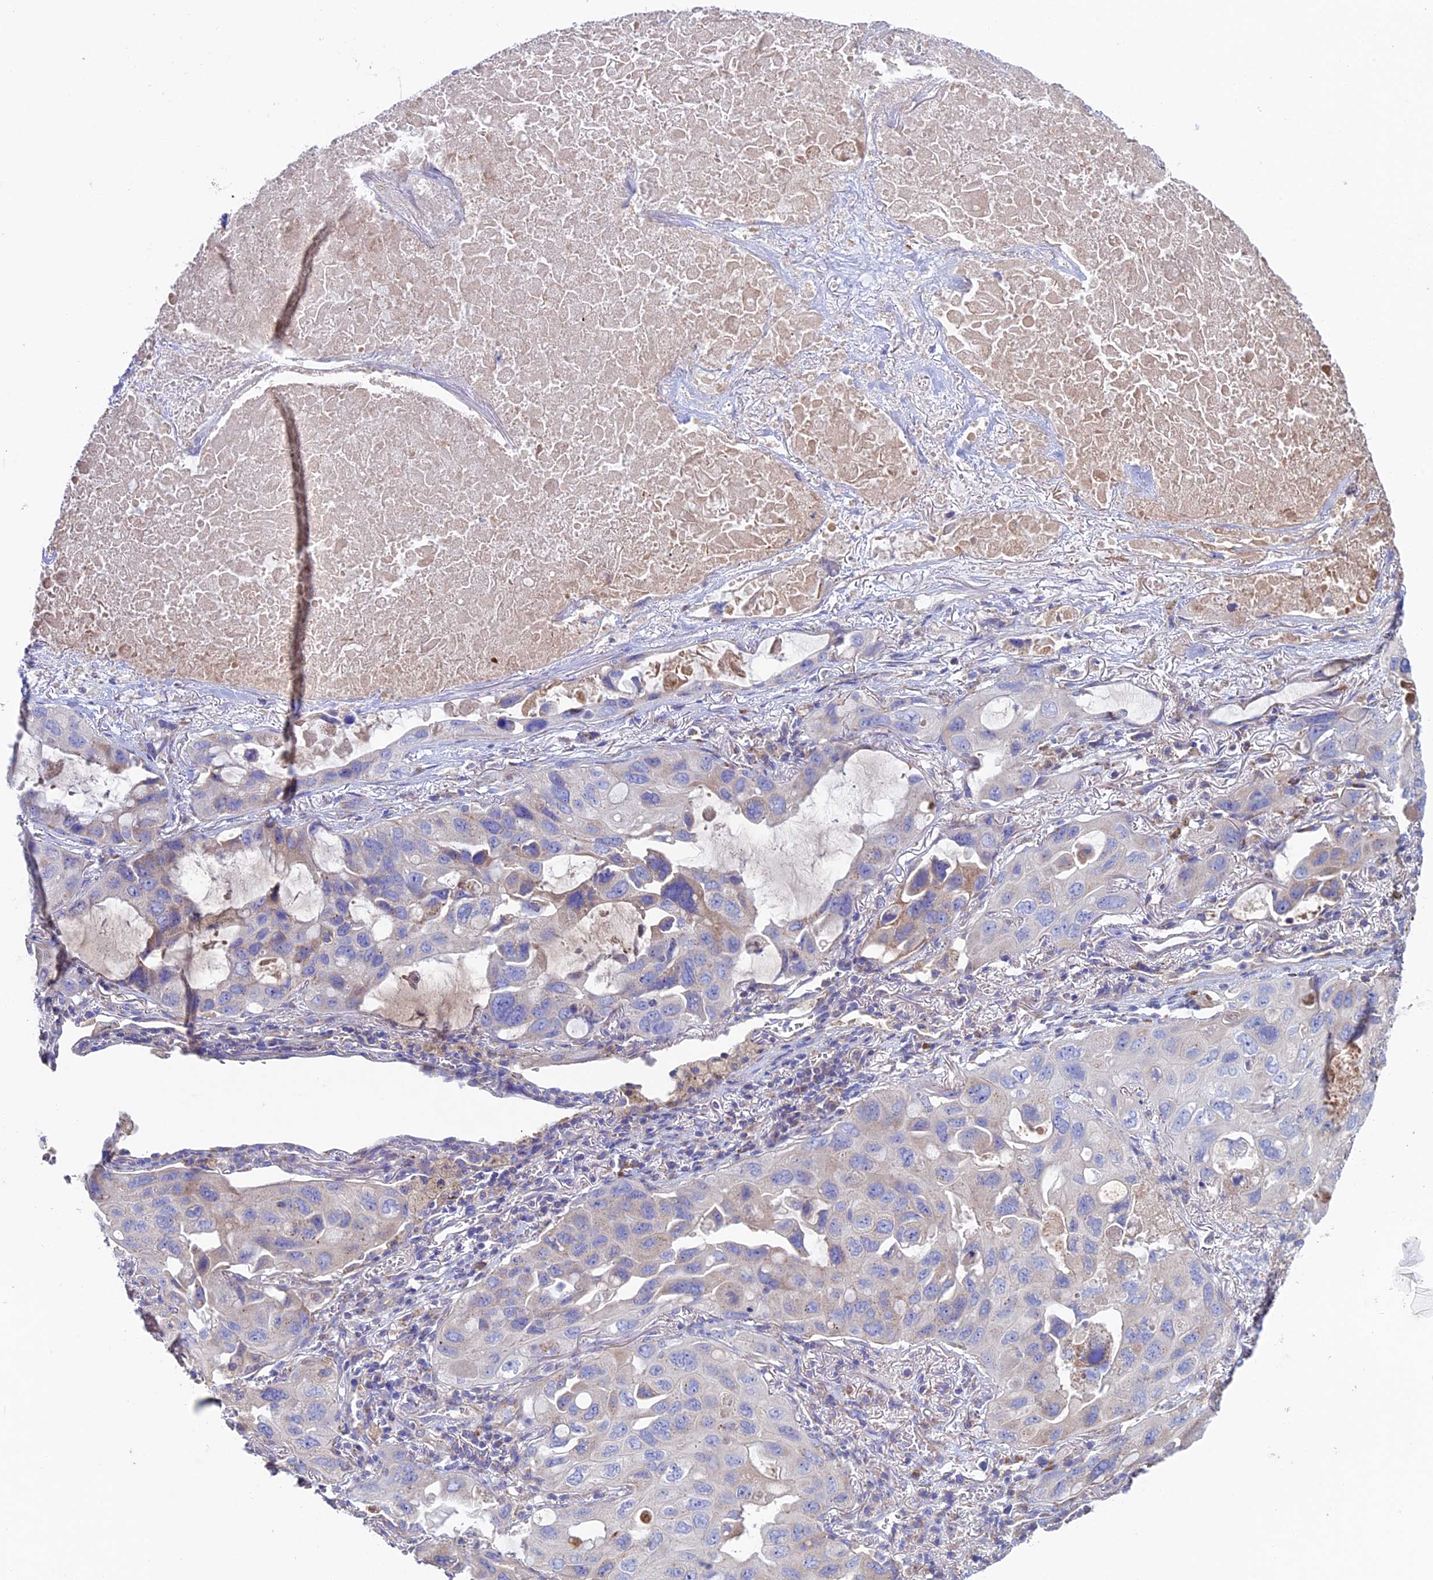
{"staining": {"intensity": "negative", "quantity": "none", "location": "none"}, "tissue": "lung cancer", "cell_type": "Tumor cells", "image_type": "cancer", "snomed": [{"axis": "morphology", "description": "Squamous cell carcinoma, NOS"}, {"axis": "topography", "description": "Lung"}], "caption": "Human lung cancer stained for a protein using immunohistochemistry reveals no positivity in tumor cells.", "gene": "SLC15A5", "patient": {"sex": "female", "age": 73}}